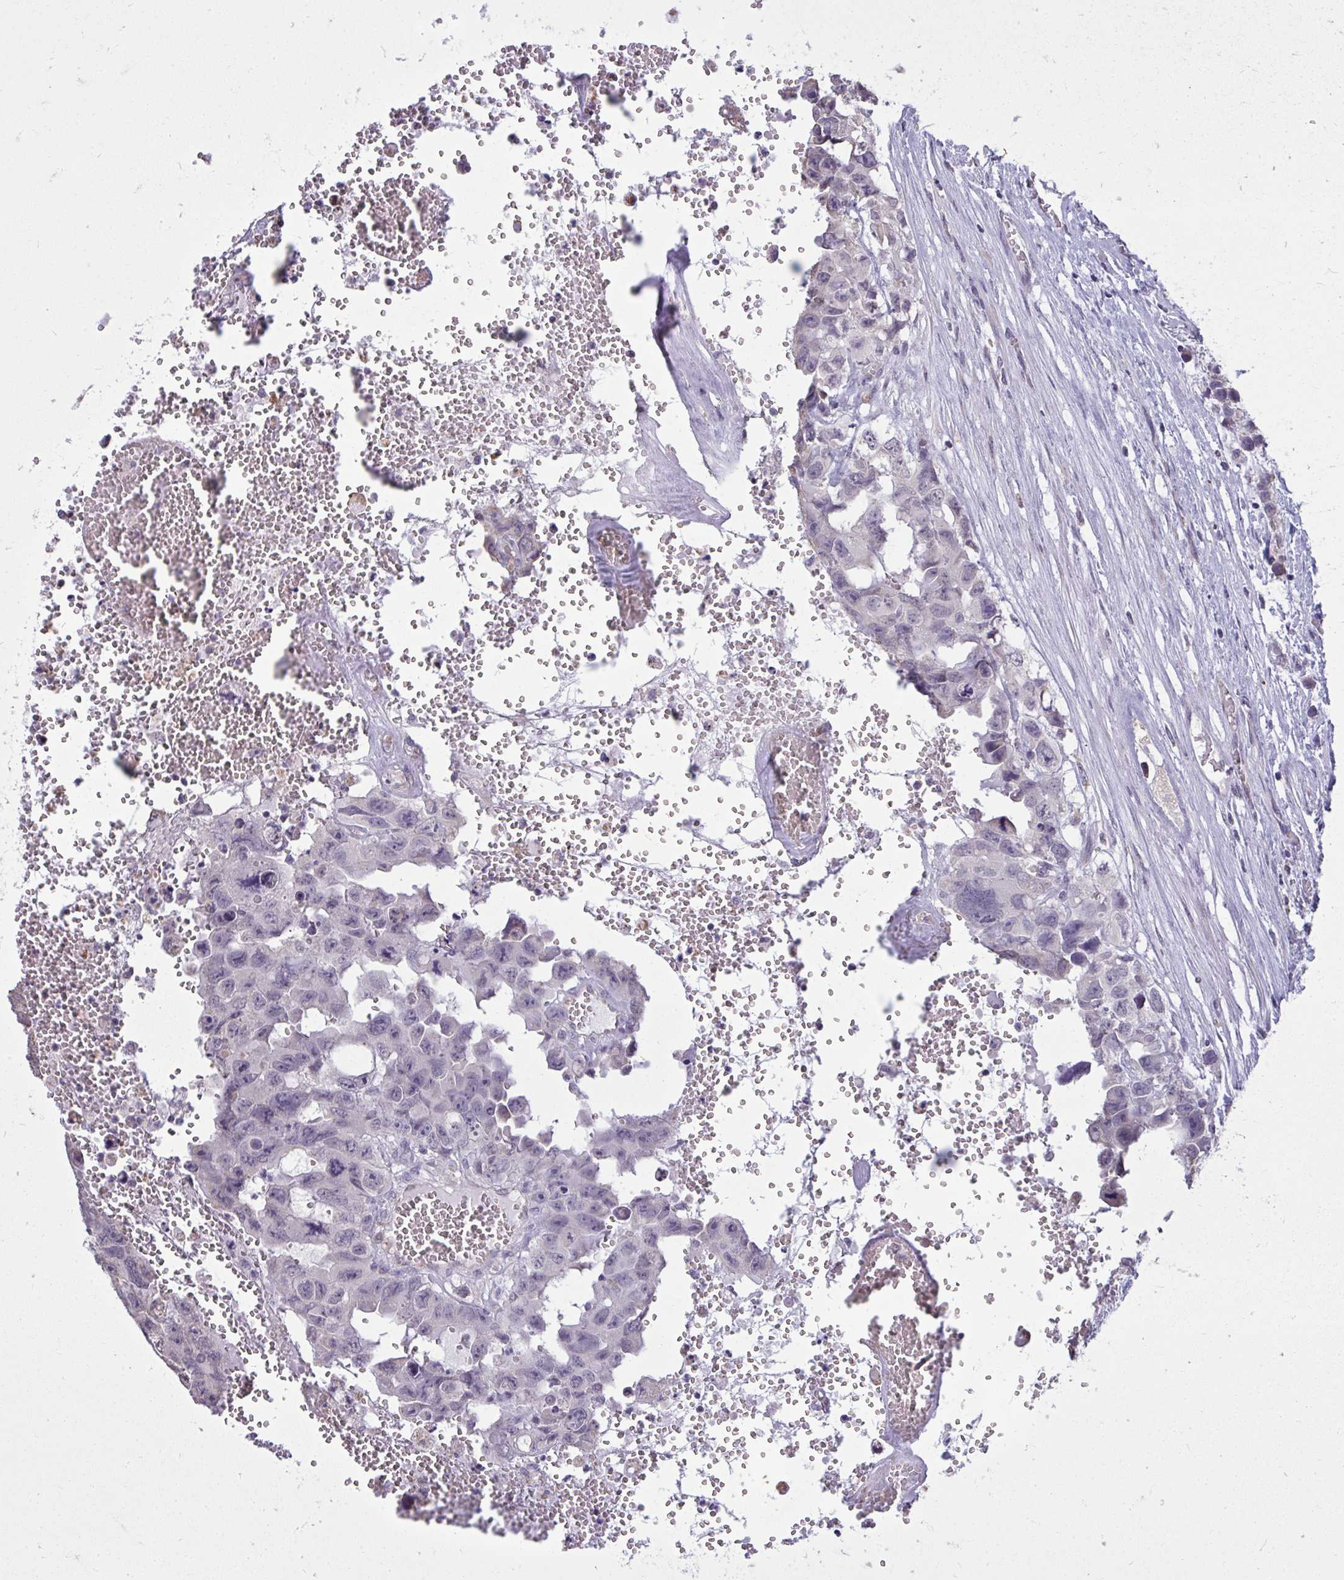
{"staining": {"intensity": "negative", "quantity": "none", "location": "none"}, "tissue": "testis cancer", "cell_type": "Tumor cells", "image_type": "cancer", "snomed": [{"axis": "morphology", "description": "Seminoma, NOS"}, {"axis": "topography", "description": "Testis"}], "caption": "A high-resolution micrograph shows immunohistochemistry (IHC) staining of testis seminoma, which exhibits no significant expression in tumor cells. (DAB (3,3'-diaminobenzidine) immunohistochemistry with hematoxylin counter stain).", "gene": "NPPA", "patient": {"sex": "male", "age": 26}}